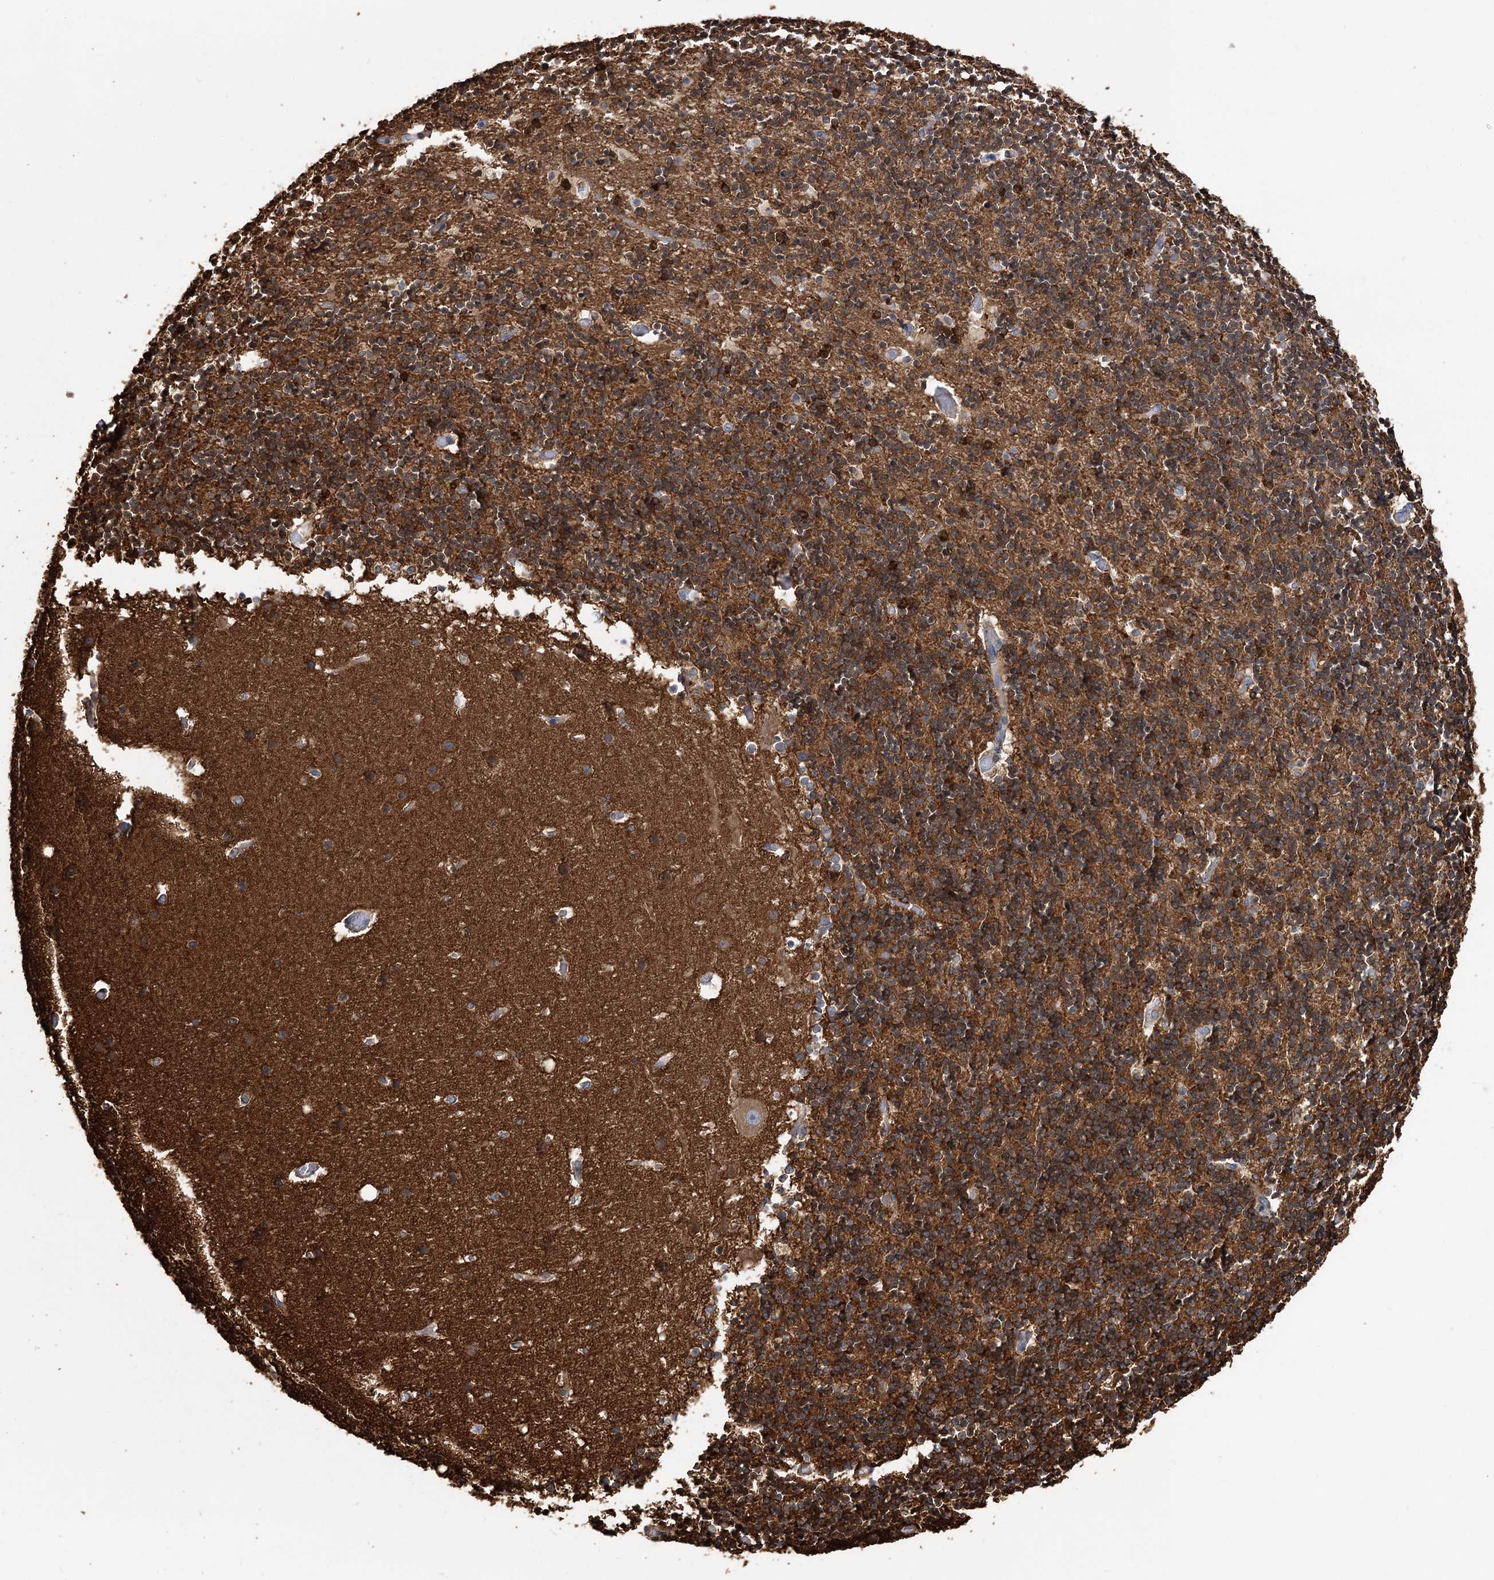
{"staining": {"intensity": "strong", "quantity": ">75%", "location": "cytoplasmic/membranous"}, "tissue": "cerebellum", "cell_type": "Cells in granular layer", "image_type": "normal", "snomed": [{"axis": "morphology", "description": "Normal tissue, NOS"}, {"axis": "topography", "description": "Cerebellum"}], "caption": "Immunohistochemical staining of benign human cerebellum demonstrates strong cytoplasmic/membranous protein staining in approximately >75% of cells in granular layer. (brown staining indicates protein expression, while blue staining denotes nuclei).", "gene": "GUSB", "patient": {"sex": "male", "age": 57}}